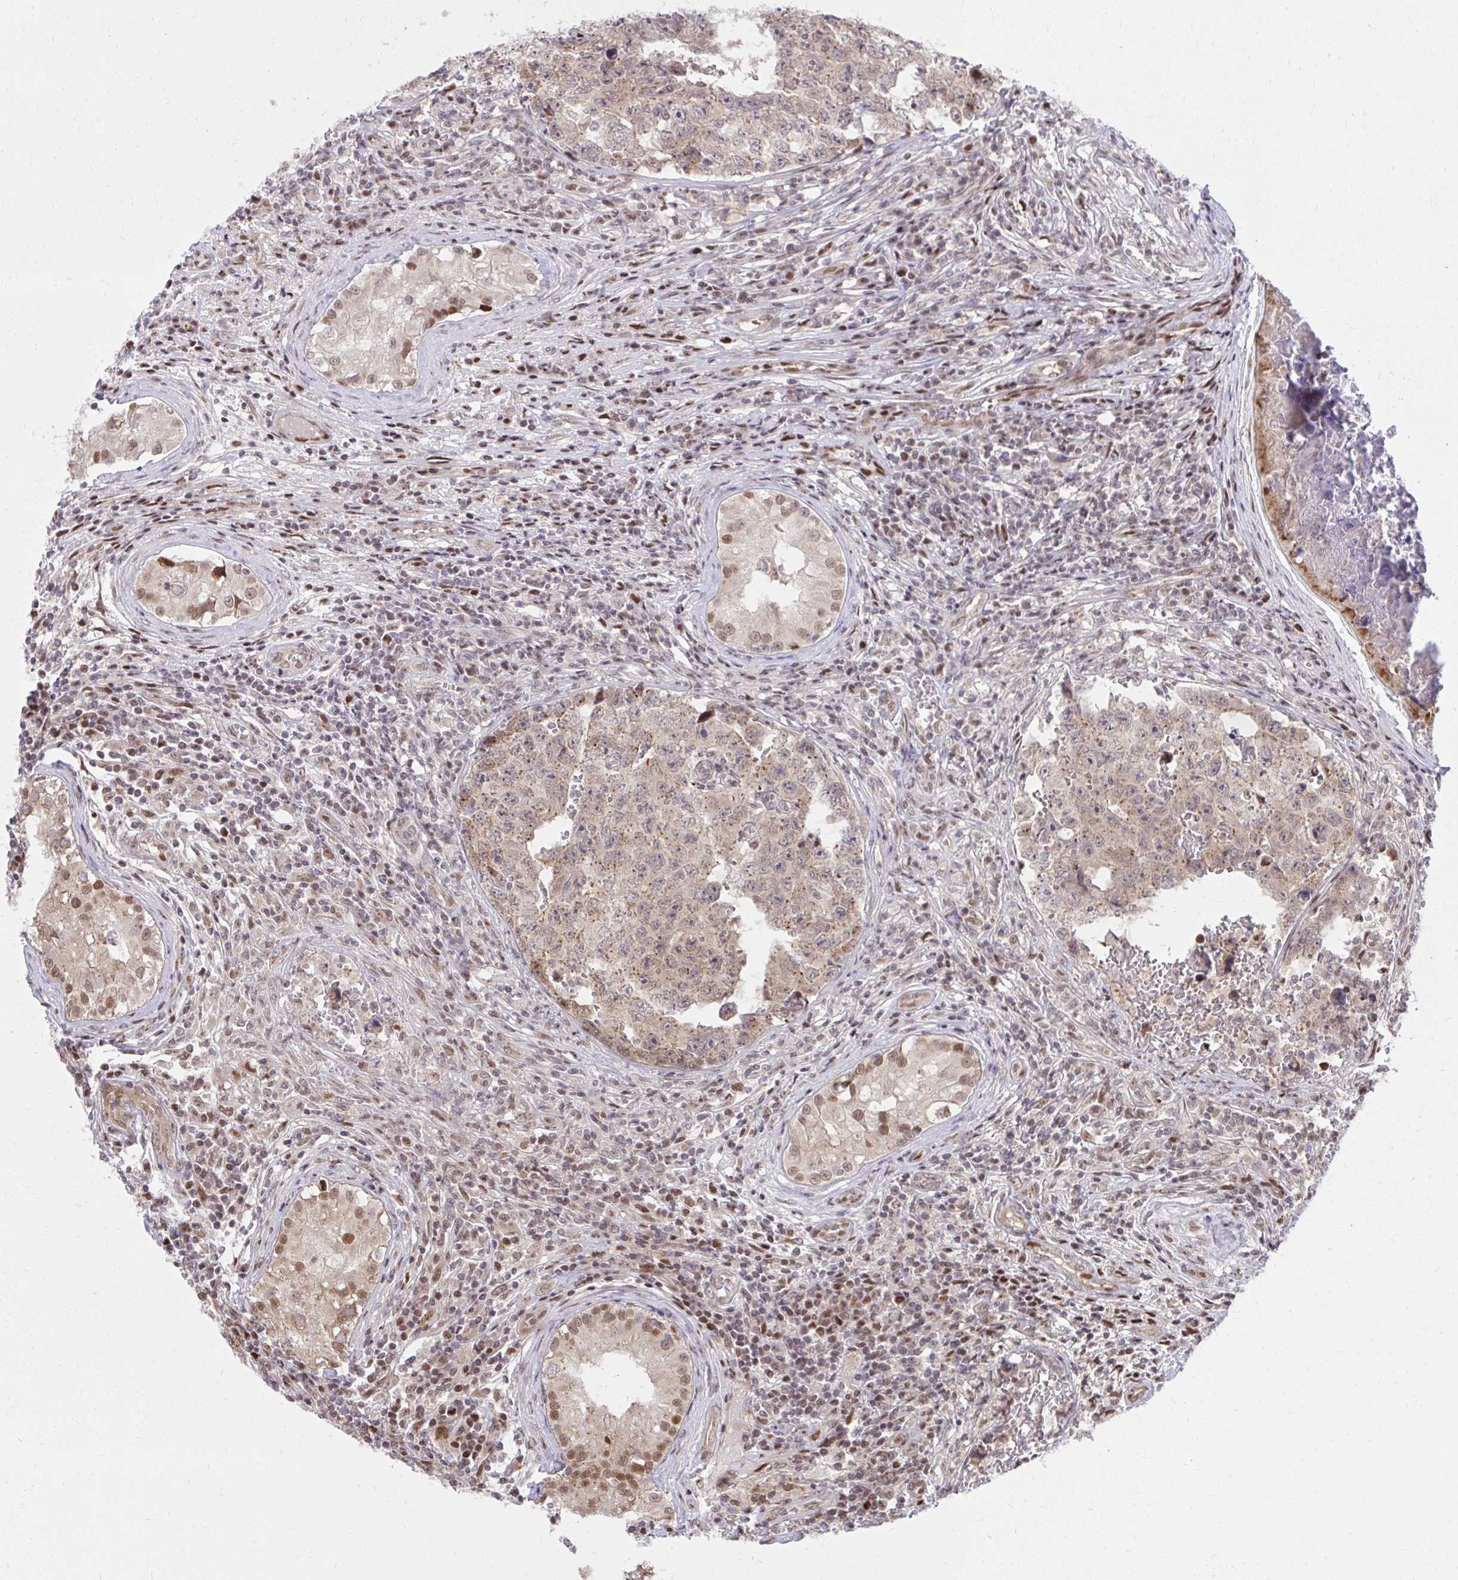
{"staining": {"intensity": "weak", "quantity": "25%-75%", "location": "cytoplasmic/membranous,nuclear"}, "tissue": "testis cancer", "cell_type": "Tumor cells", "image_type": "cancer", "snomed": [{"axis": "morphology", "description": "Carcinoma, Embryonal, NOS"}, {"axis": "topography", "description": "Testis"}], "caption": "This is an image of IHC staining of testis cancer, which shows weak staining in the cytoplasmic/membranous and nuclear of tumor cells.", "gene": "PIGY", "patient": {"sex": "male", "age": 25}}